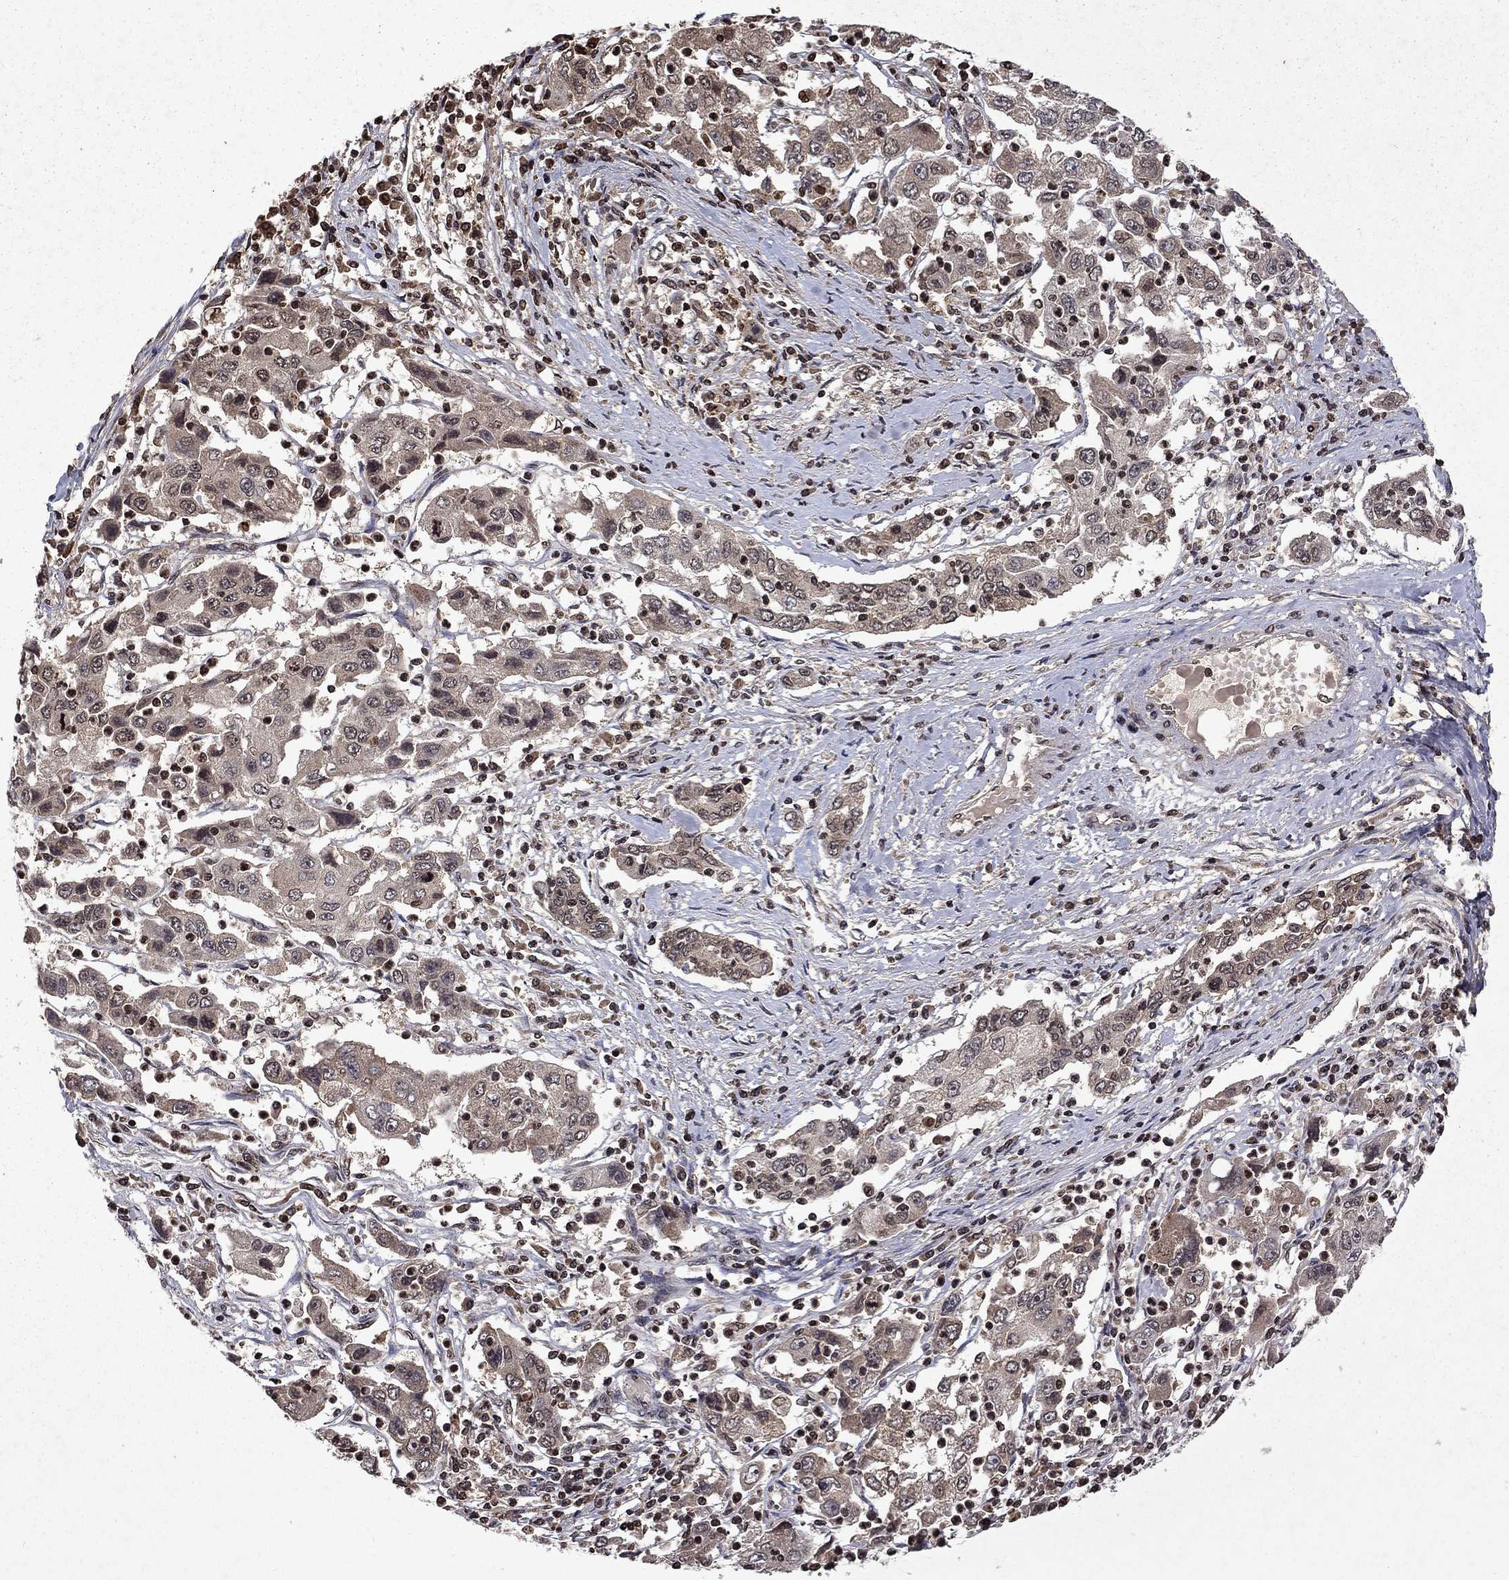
{"staining": {"intensity": "negative", "quantity": "none", "location": "none"}, "tissue": "cervical cancer", "cell_type": "Tumor cells", "image_type": "cancer", "snomed": [{"axis": "morphology", "description": "Squamous cell carcinoma, NOS"}, {"axis": "topography", "description": "Cervix"}], "caption": "Tumor cells are negative for protein expression in human cervical cancer (squamous cell carcinoma).", "gene": "PIN4", "patient": {"sex": "female", "age": 36}}